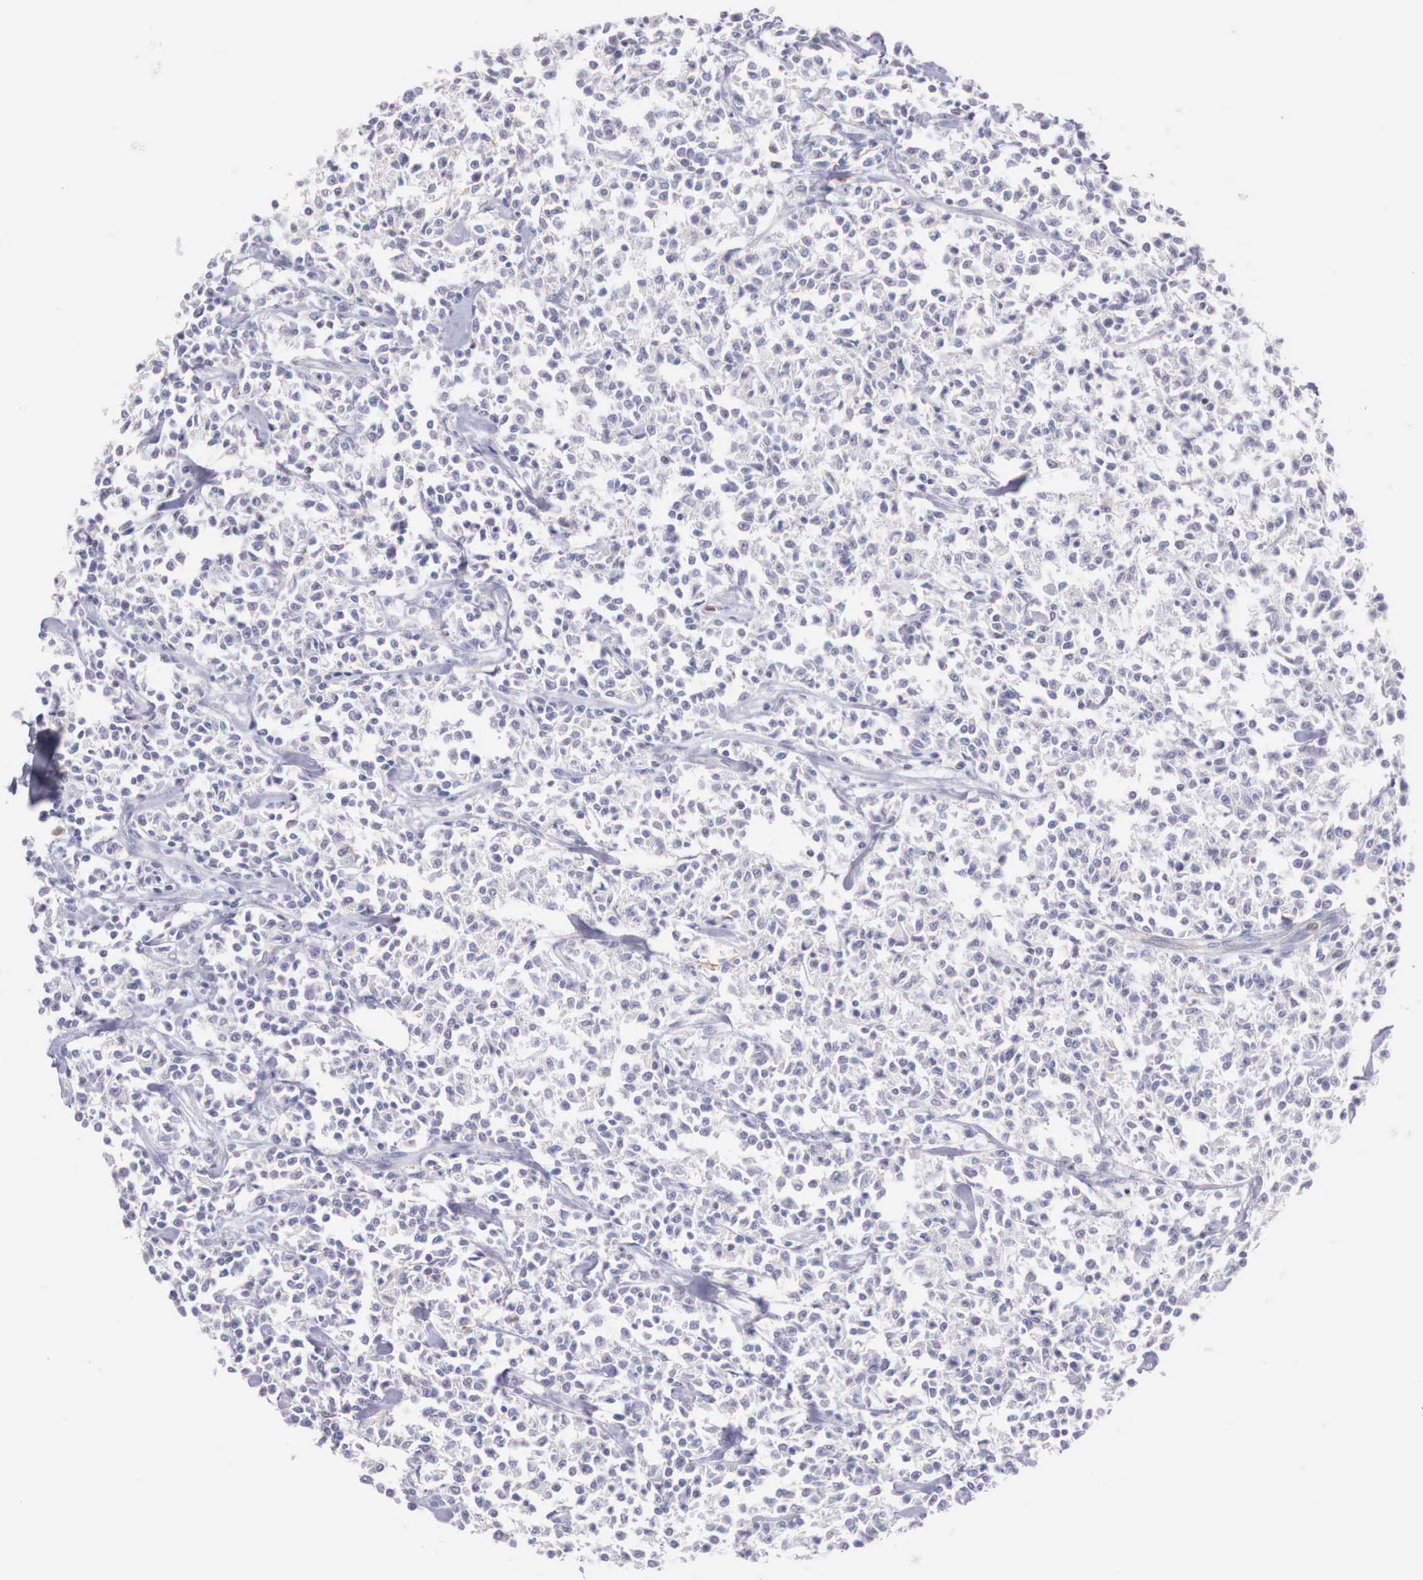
{"staining": {"intensity": "negative", "quantity": "none", "location": "none"}, "tissue": "lymphoma", "cell_type": "Tumor cells", "image_type": "cancer", "snomed": [{"axis": "morphology", "description": "Malignant lymphoma, non-Hodgkin's type, Low grade"}, {"axis": "topography", "description": "Small intestine"}], "caption": "DAB (3,3'-diaminobenzidine) immunohistochemical staining of lymphoma exhibits no significant positivity in tumor cells. Nuclei are stained in blue.", "gene": "TRIM13", "patient": {"sex": "female", "age": 59}}